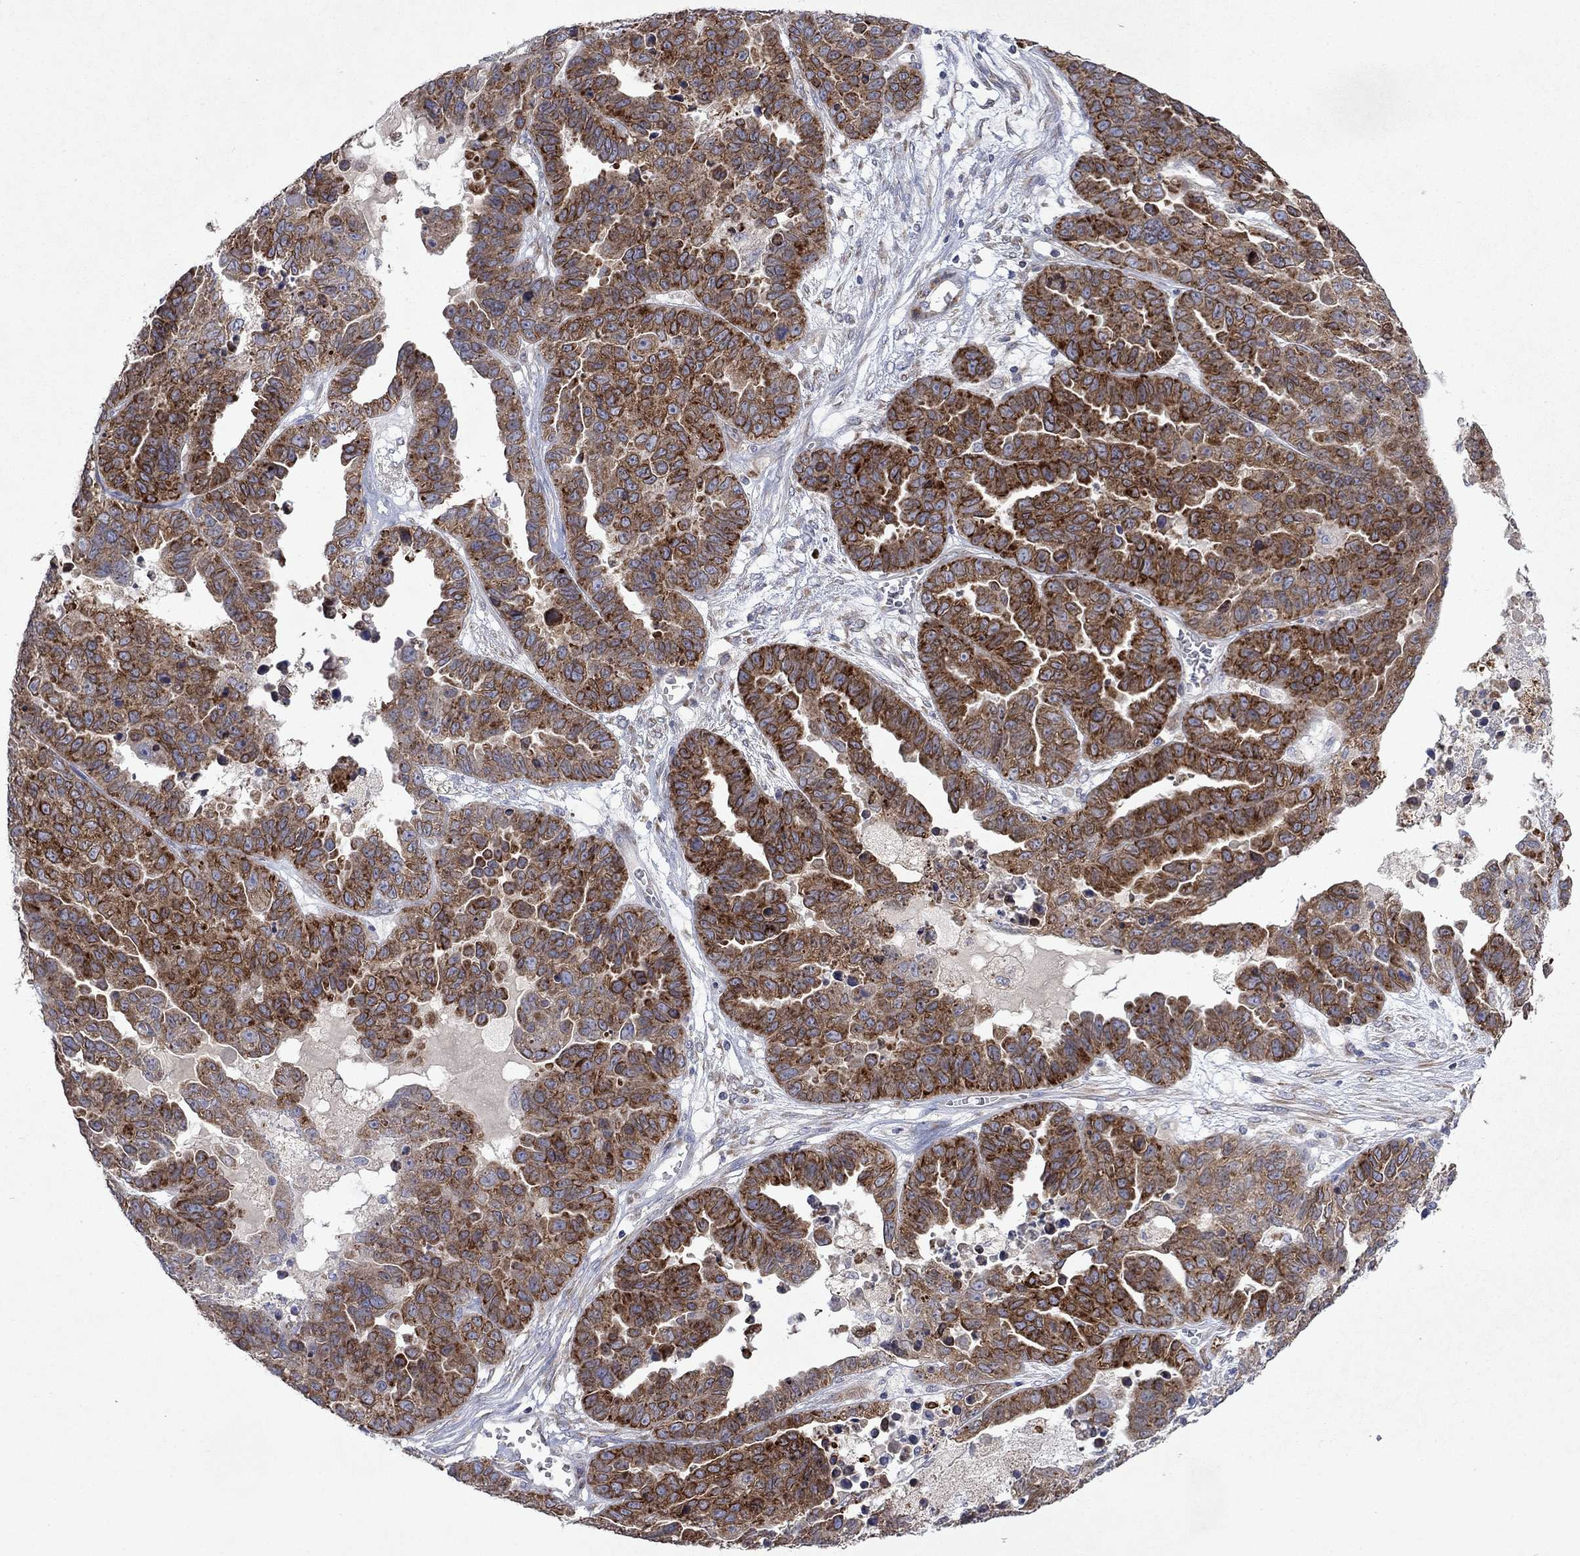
{"staining": {"intensity": "strong", "quantity": ">75%", "location": "cytoplasmic/membranous"}, "tissue": "ovarian cancer", "cell_type": "Tumor cells", "image_type": "cancer", "snomed": [{"axis": "morphology", "description": "Cystadenocarcinoma, serous, NOS"}, {"axis": "topography", "description": "Ovary"}], "caption": "Immunohistochemical staining of human ovarian cancer (serous cystadenocarcinoma) demonstrates high levels of strong cytoplasmic/membranous positivity in about >75% of tumor cells. The staining is performed using DAB (3,3'-diaminobenzidine) brown chromogen to label protein expression. The nuclei are counter-stained blue using hematoxylin.", "gene": "TMEM97", "patient": {"sex": "female", "age": 87}}